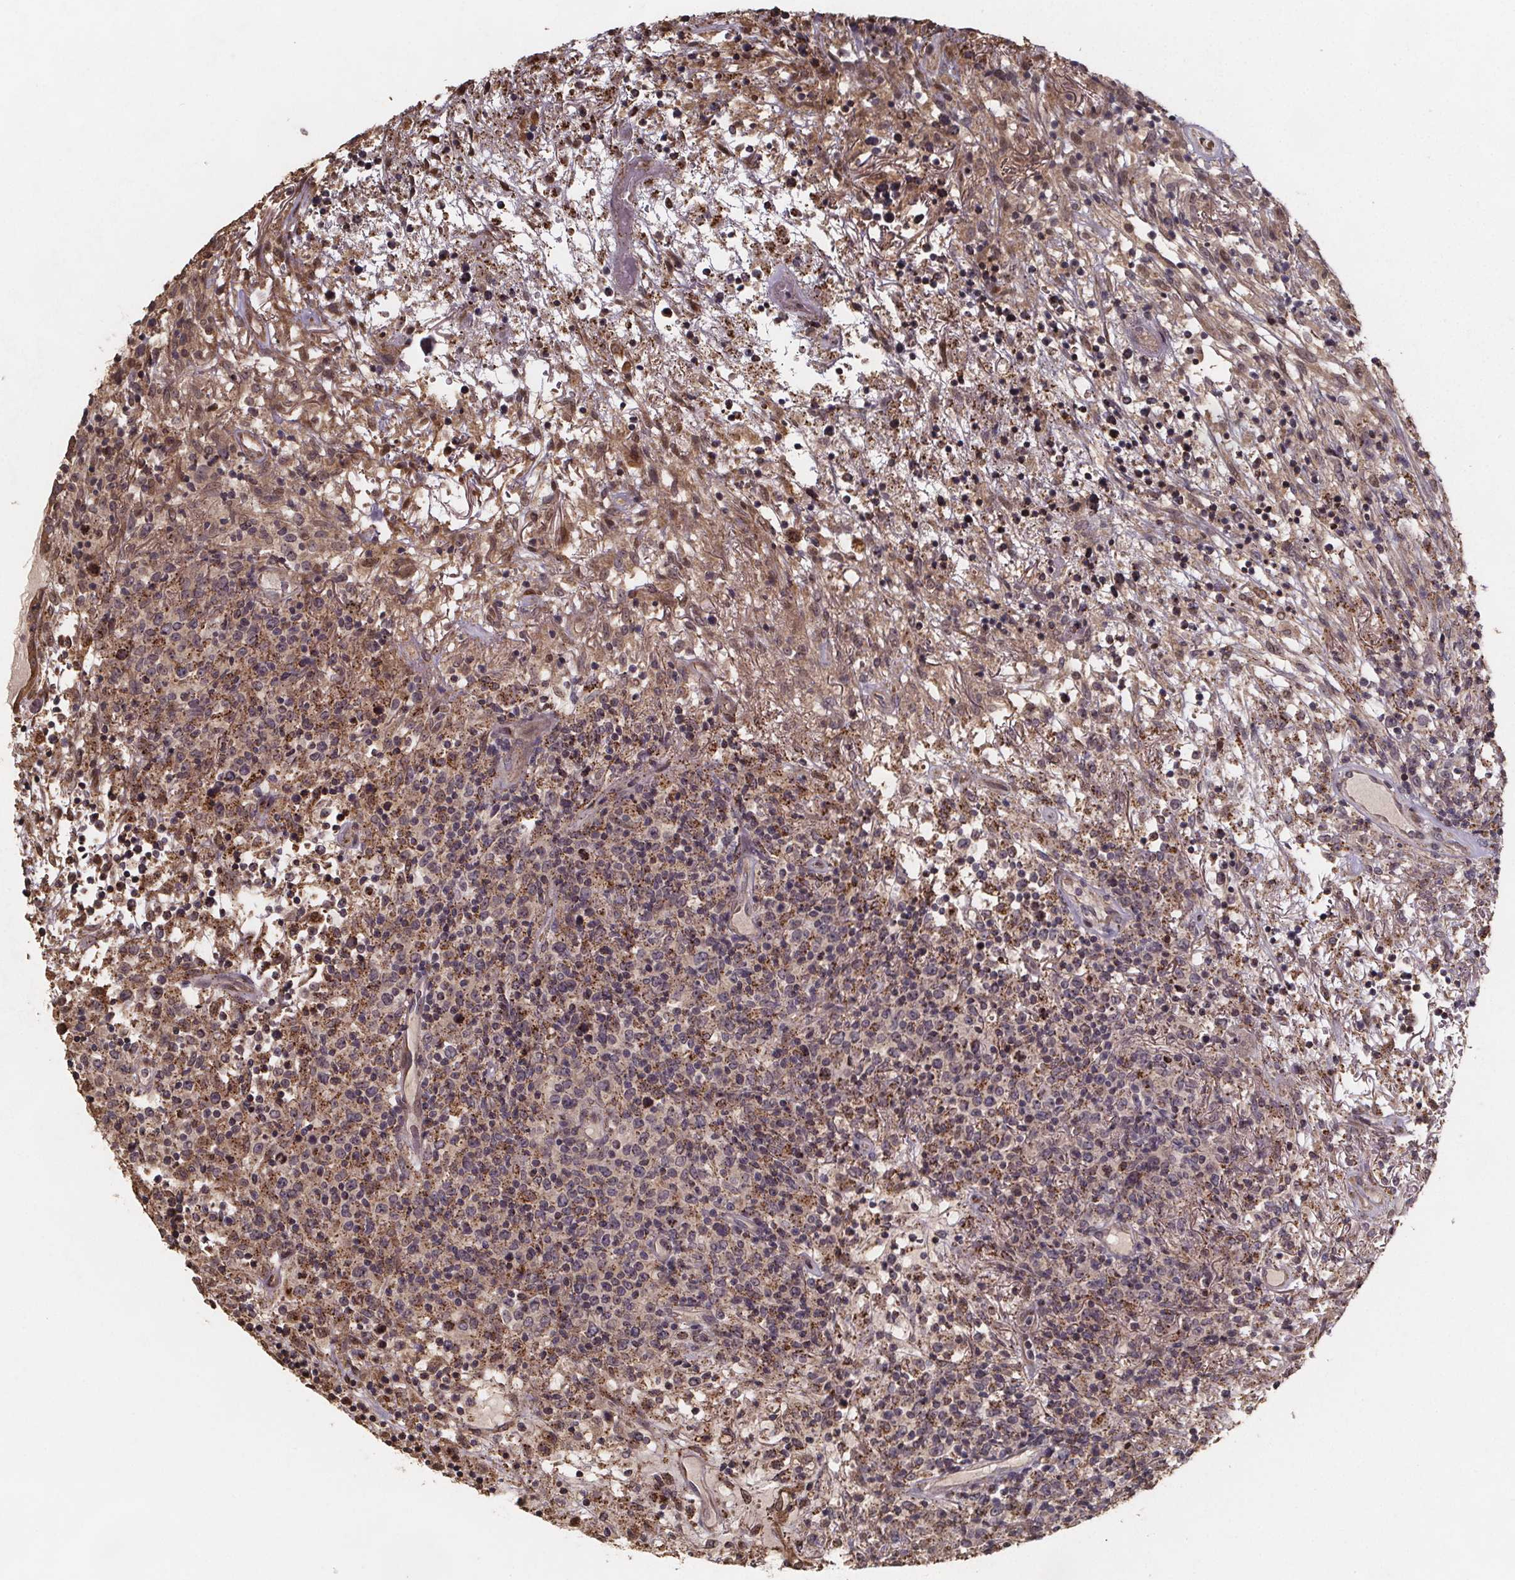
{"staining": {"intensity": "moderate", "quantity": "25%-75%", "location": "cytoplasmic/membranous"}, "tissue": "lymphoma", "cell_type": "Tumor cells", "image_type": "cancer", "snomed": [{"axis": "morphology", "description": "Malignant lymphoma, non-Hodgkin's type, High grade"}, {"axis": "topography", "description": "Lung"}], "caption": "Immunohistochemistry (IHC) of malignant lymphoma, non-Hodgkin's type (high-grade) displays medium levels of moderate cytoplasmic/membranous positivity in about 25%-75% of tumor cells. The staining was performed using DAB, with brown indicating positive protein expression. Nuclei are stained blue with hematoxylin.", "gene": "ZNF879", "patient": {"sex": "male", "age": 79}}